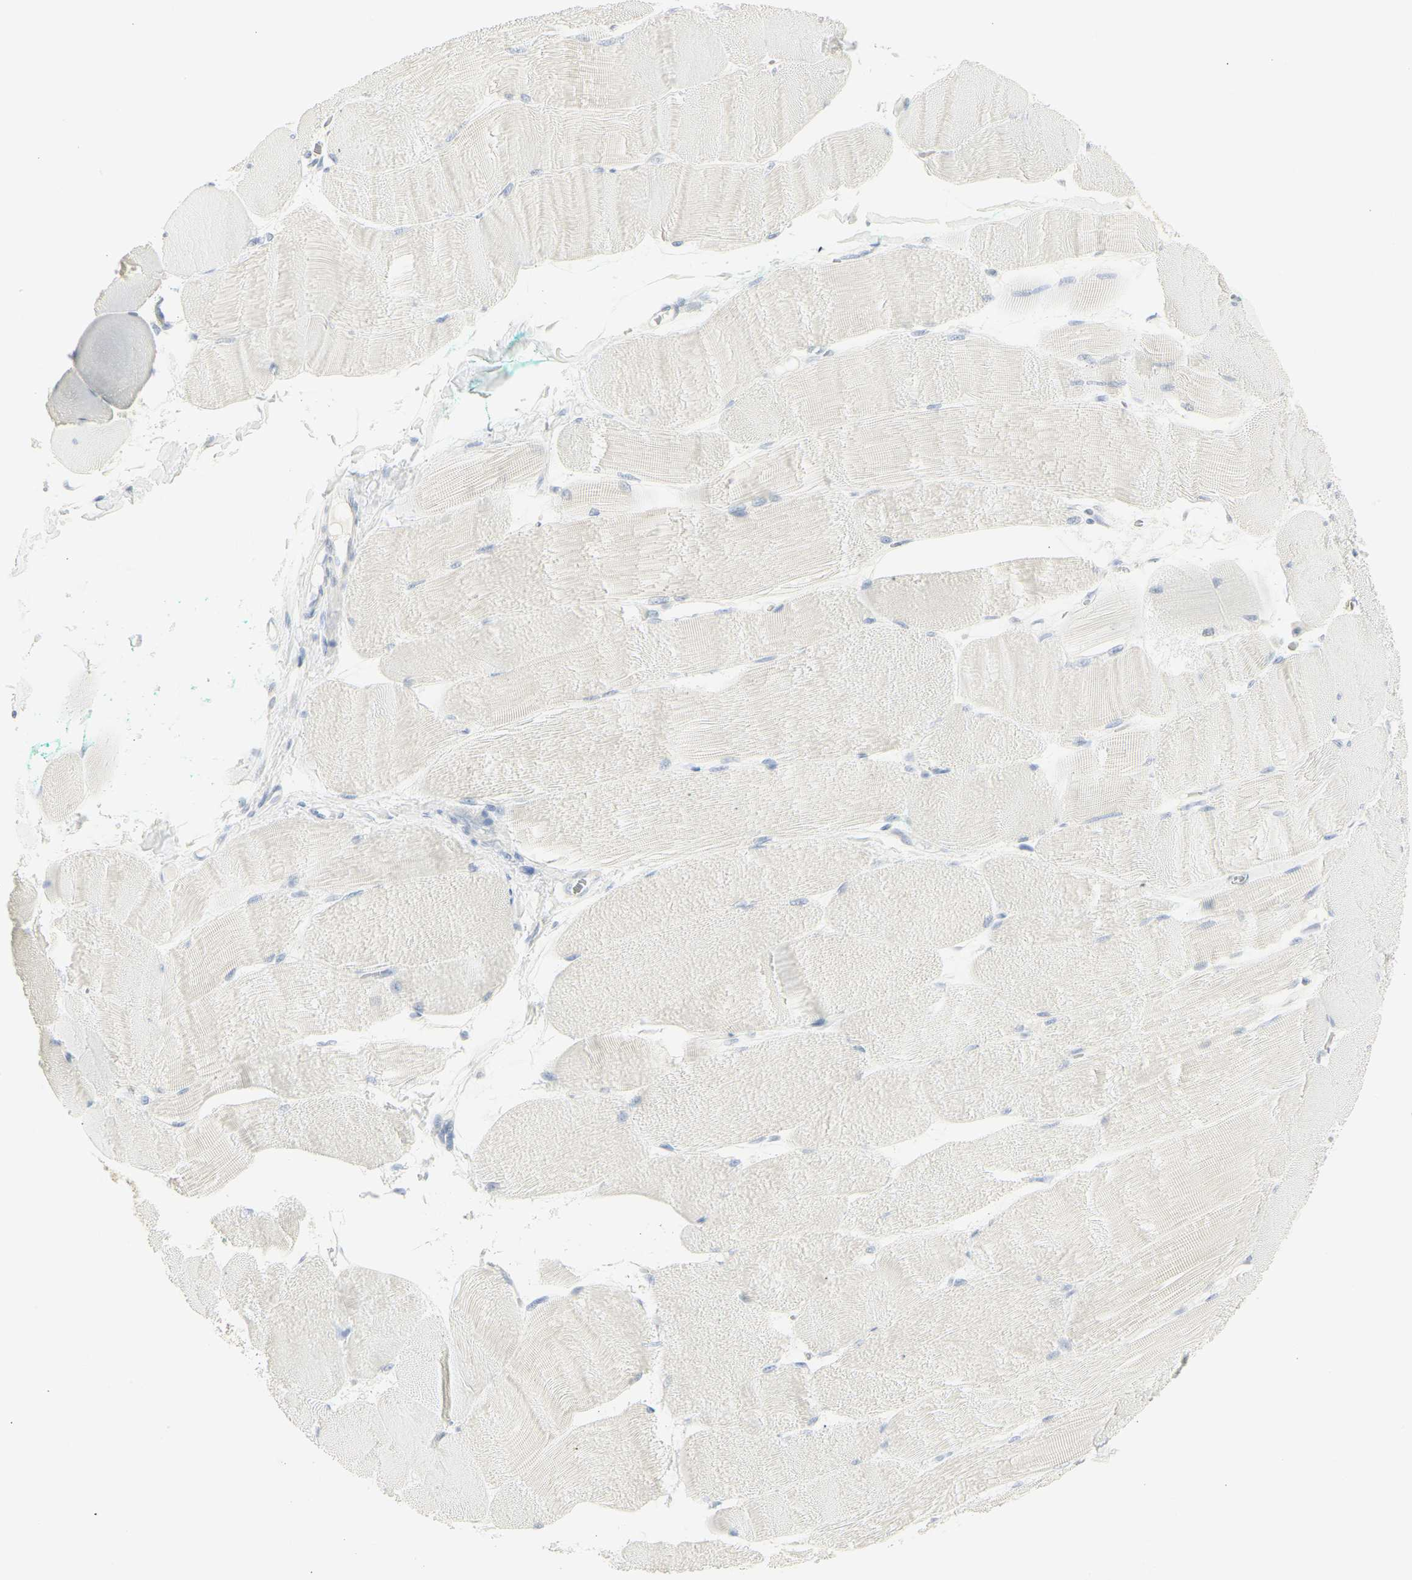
{"staining": {"intensity": "negative", "quantity": "none", "location": "none"}, "tissue": "skeletal muscle", "cell_type": "Myocytes", "image_type": "normal", "snomed": [{"axis": "morphology", "description": "Normal tissue, NOS"}, {"axis": "morphology", "description": "Squamous cell carcinoma, NOS"}, {"axis": "topography", "description": "Skeletal muscle"}], "caption": "This micrograph is of unremarkable skeletal muscle stained with immunohistochemistry to label a protein in brown with the nuclei are counter-stained blue. There is no staining in myocytes.", "gene": "MPO", "patient": {"sex": "male", "age": 51}}